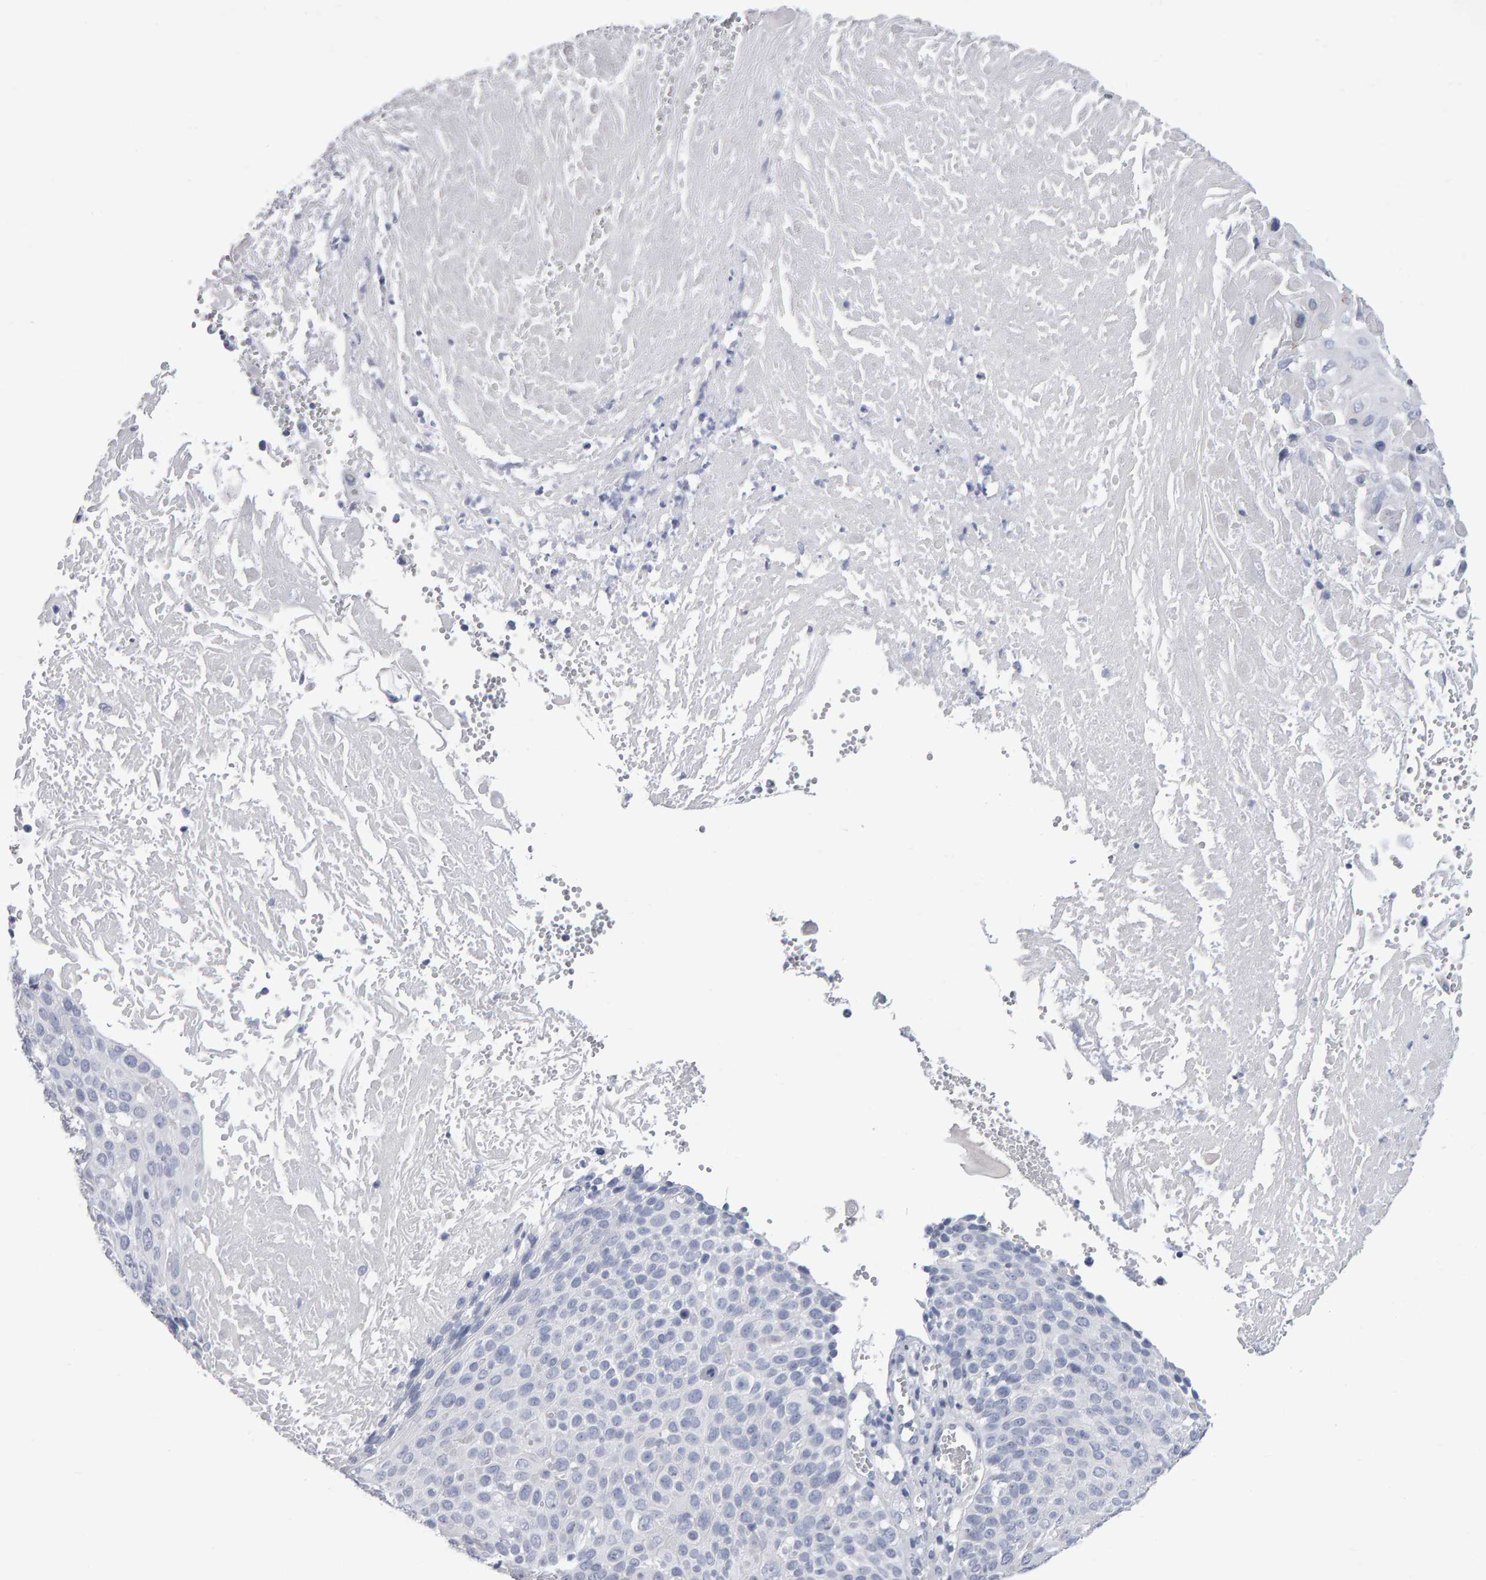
{"staining": {"intensity": "negative", "quantity": "none", "location": "none"}, "tissue": "cervical cancer", "cell_type": "Tumor cells", "image_type": "cancer", "snomed": [{"axis": "morphology", "description": "Squamous cell carcinoma, NOS"}, {"axis": "topography", "description": "Cervix"}], "caption": "DAB (3,3'-diaminobenzidine) immunohistochemical staining of human cervical cancer reveals no significant expression in tumor cells. (DAB IHC, high magnification).", "gene": "NCDN", "patient": {"sex": "female", "age": 74}}